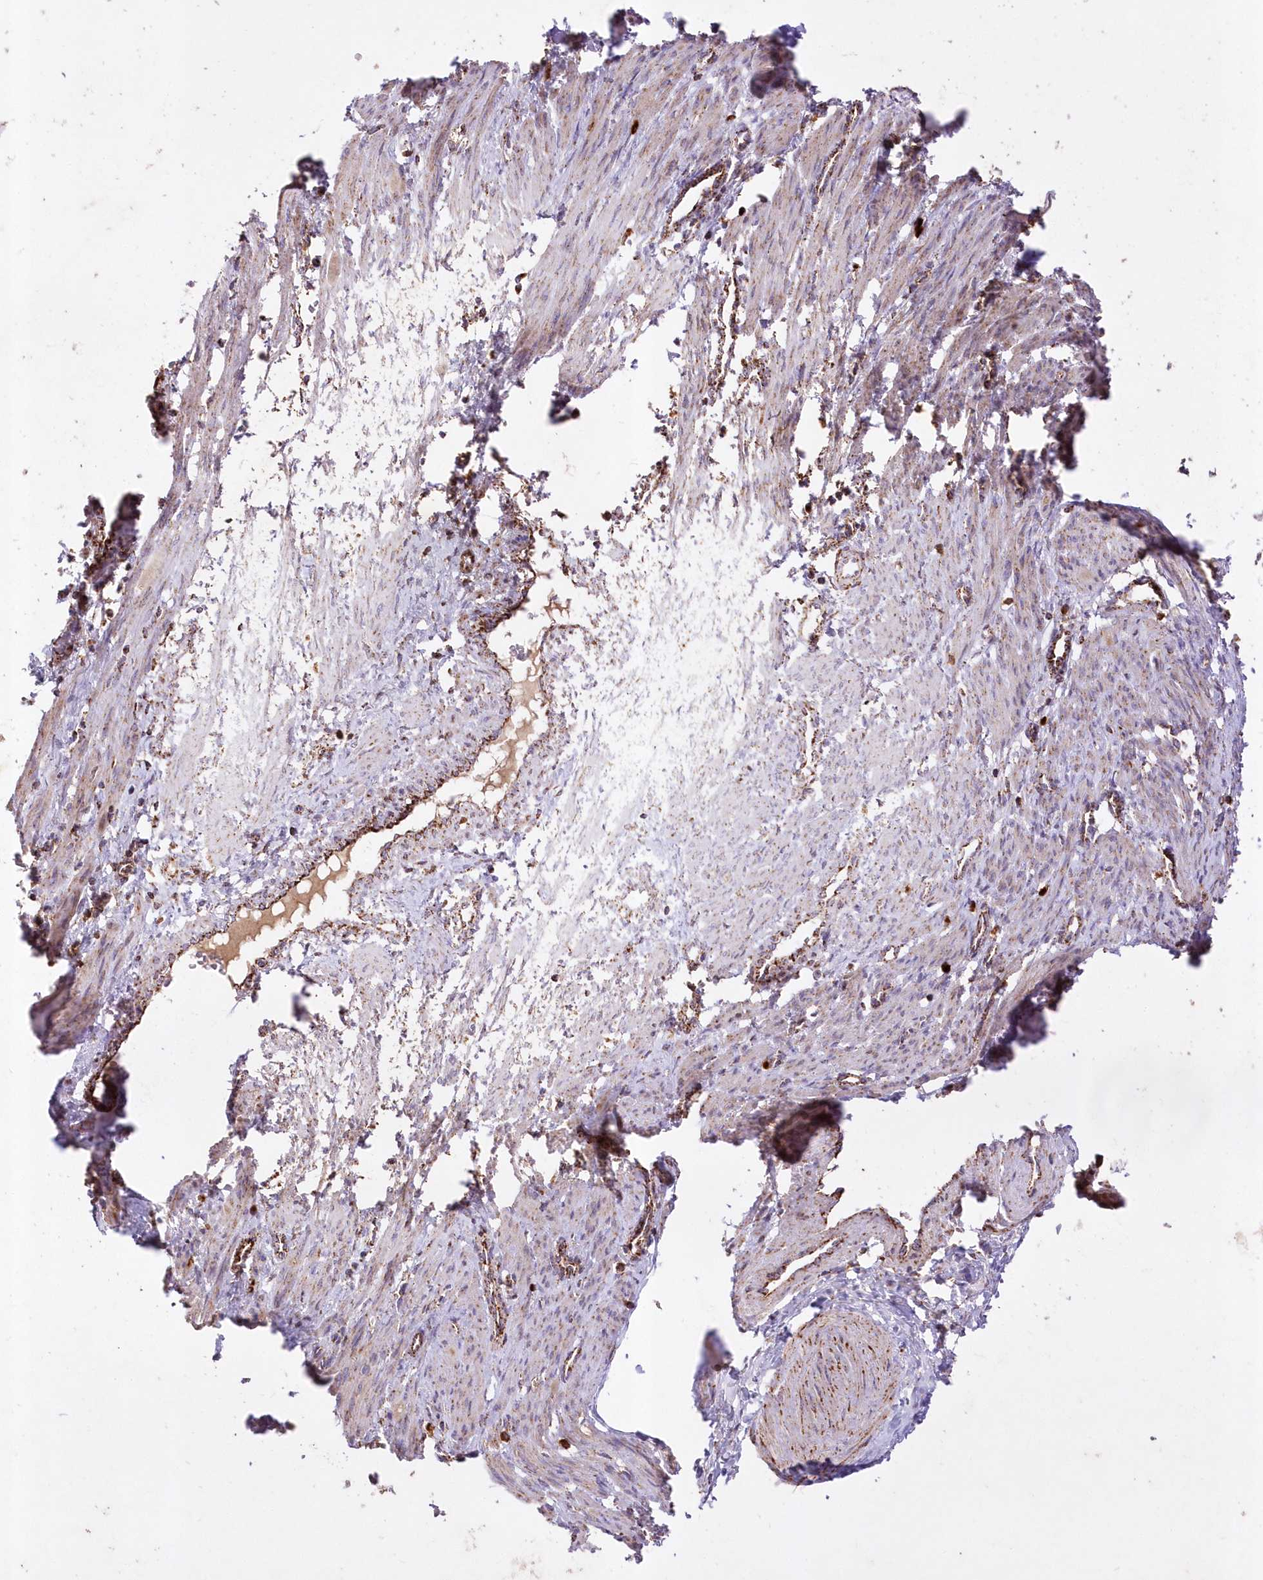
{"staining": {"intensity": "weak", "quantity": "25%-75%", "location": "cytoplasmic/membranous"}, "tissue": "smooth muscle", "cell_type": "Smooth muscle cells", "image_type": "normal", "snomed": [{"axis": "morphology", "description": "Normal tissue, NOS"}, {"axis": "topography", "description": "Endometrium"}], "caption": "Immunohistochemistry (IHC) (DAB) staining of unremarkable human smooth muscle reveals weak cytoplasmic/membranous protein expression in about 25%-75% of smooth muscle cells.", "gene": "ASNSD1", "patient": {"sex": "female", "age": 33}}